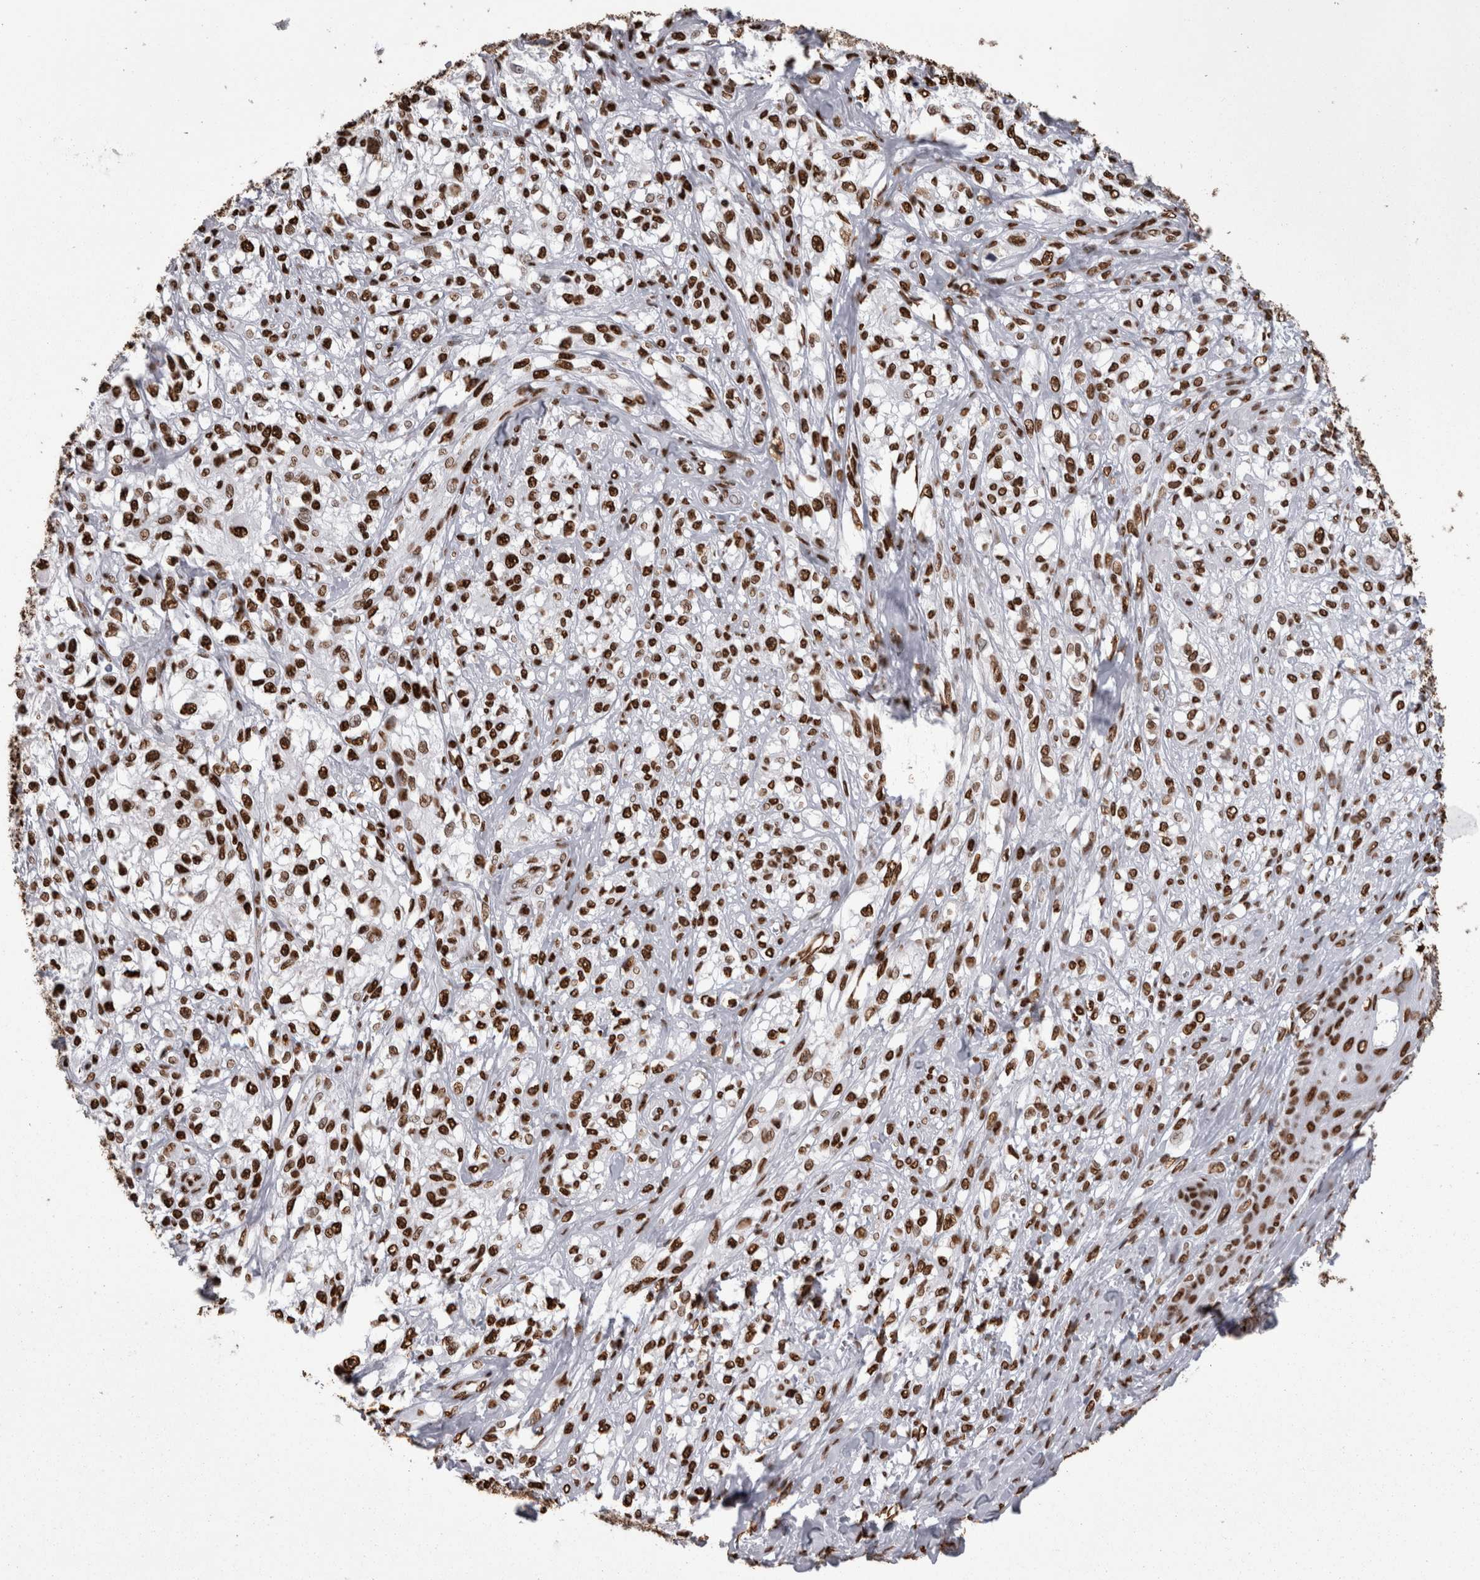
{"staining": {"intensity": "strong", "quantity": ">75%", "location": "nuclear"}, "tissue": "melanoma", "cell_type": "Tumor cells", "image_type": "cancer", "snomed": [{"axis": "morphology", "description": "Malignant melanoma, NOS"}, {"axis": "topography", "description": "Skin of head"}], "caption": "Malignant melanoma was stained to show a protein in brown. There is high levels of strong nuclear positivity in about >75% of tumor cells.", "gene": "HNRNPM", "patient": {"sex": "male", "age": 83}}